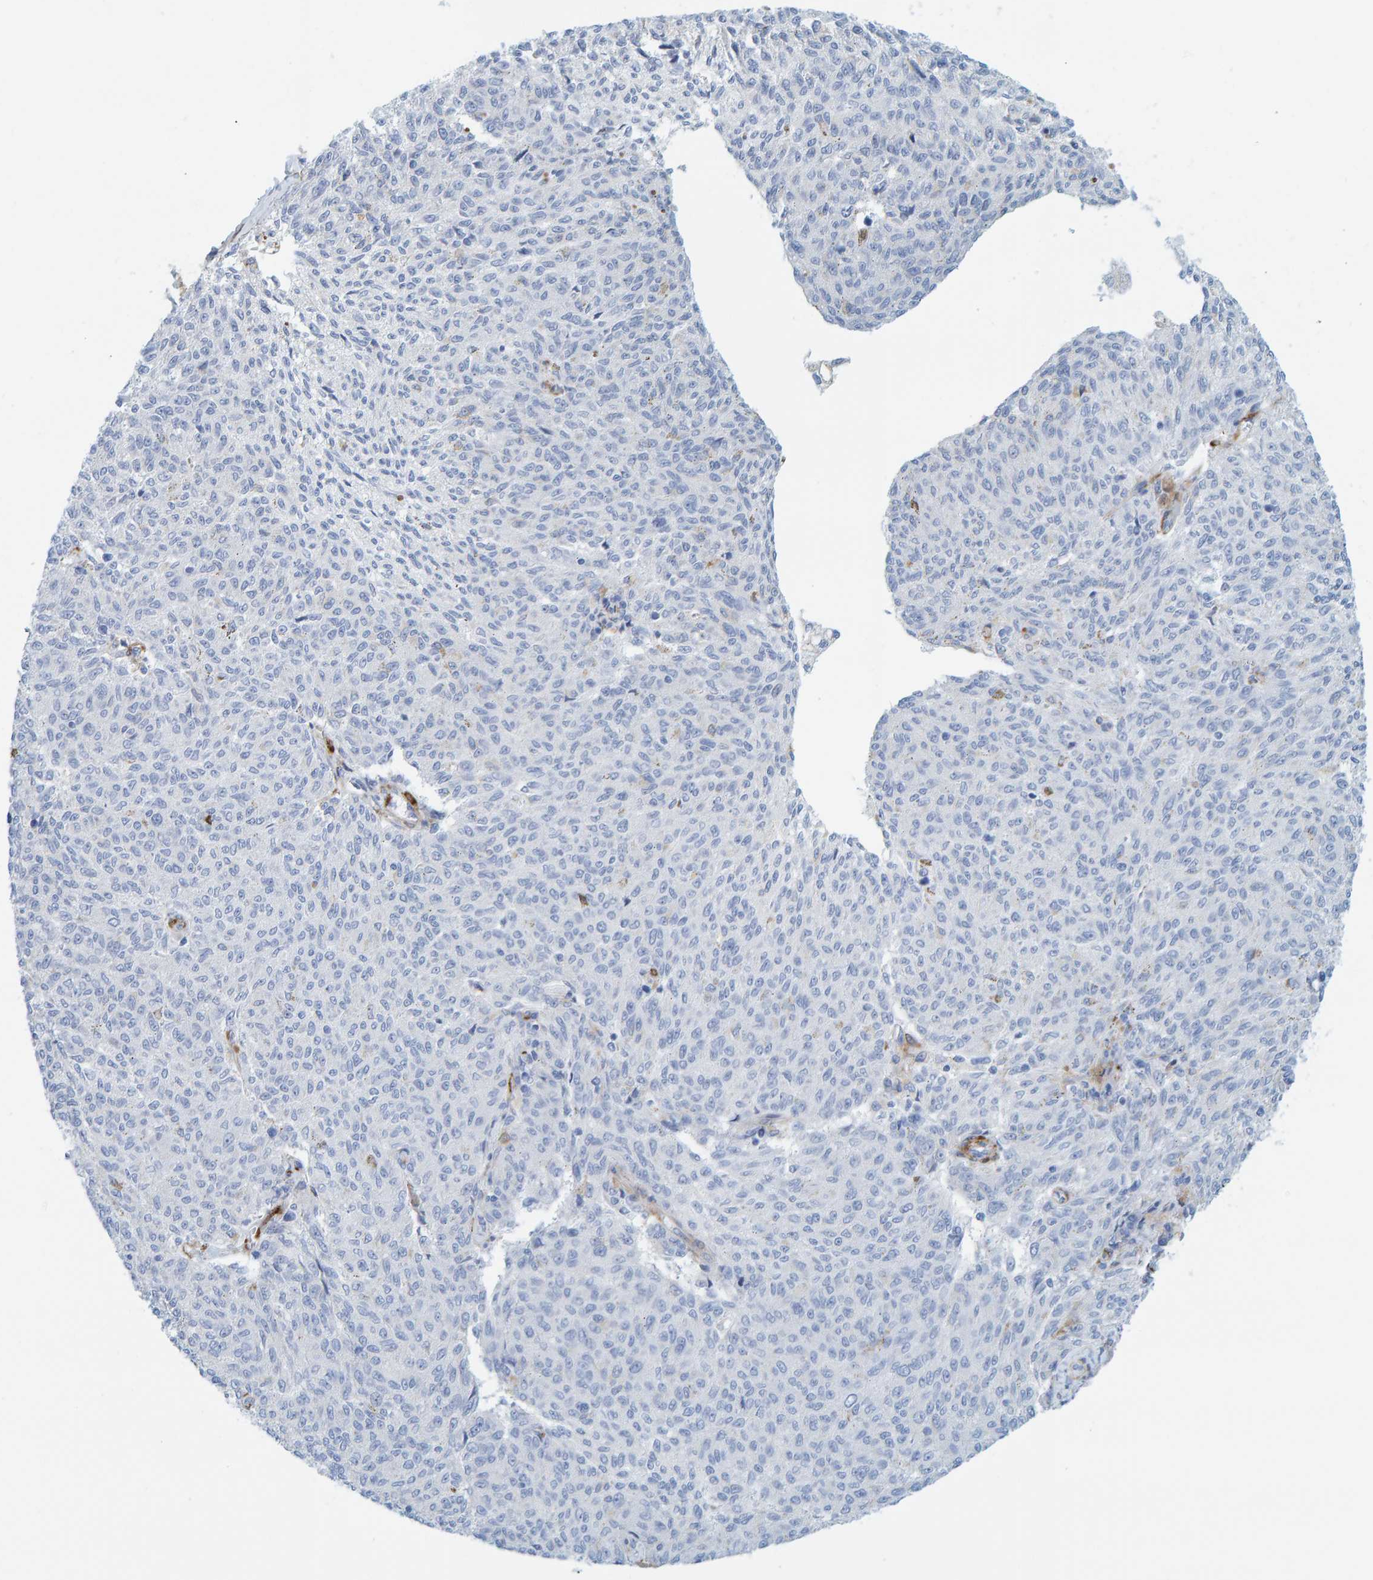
{"staining": {"intensity": "negative", "quantity": "none", "location": "none"}, "tissue": "melanoma", "cell_type": "Tumor cells", "image_type": "cancer", "snomed": [{"axis": "morphology", "description": "Malignant melanoma, NOS"}, {"axis": "topography", "description": "Skin"}], "caption": "High magnification brightfield microscopy of melanoma stained with DAB (3,3'-diaminobenzidine) (brown) and counterstained with hematoxylin (blue): tumor cells show no significant staining.", "gene": "MAP1B", "patient": {"sex": "female", "age": 72}}